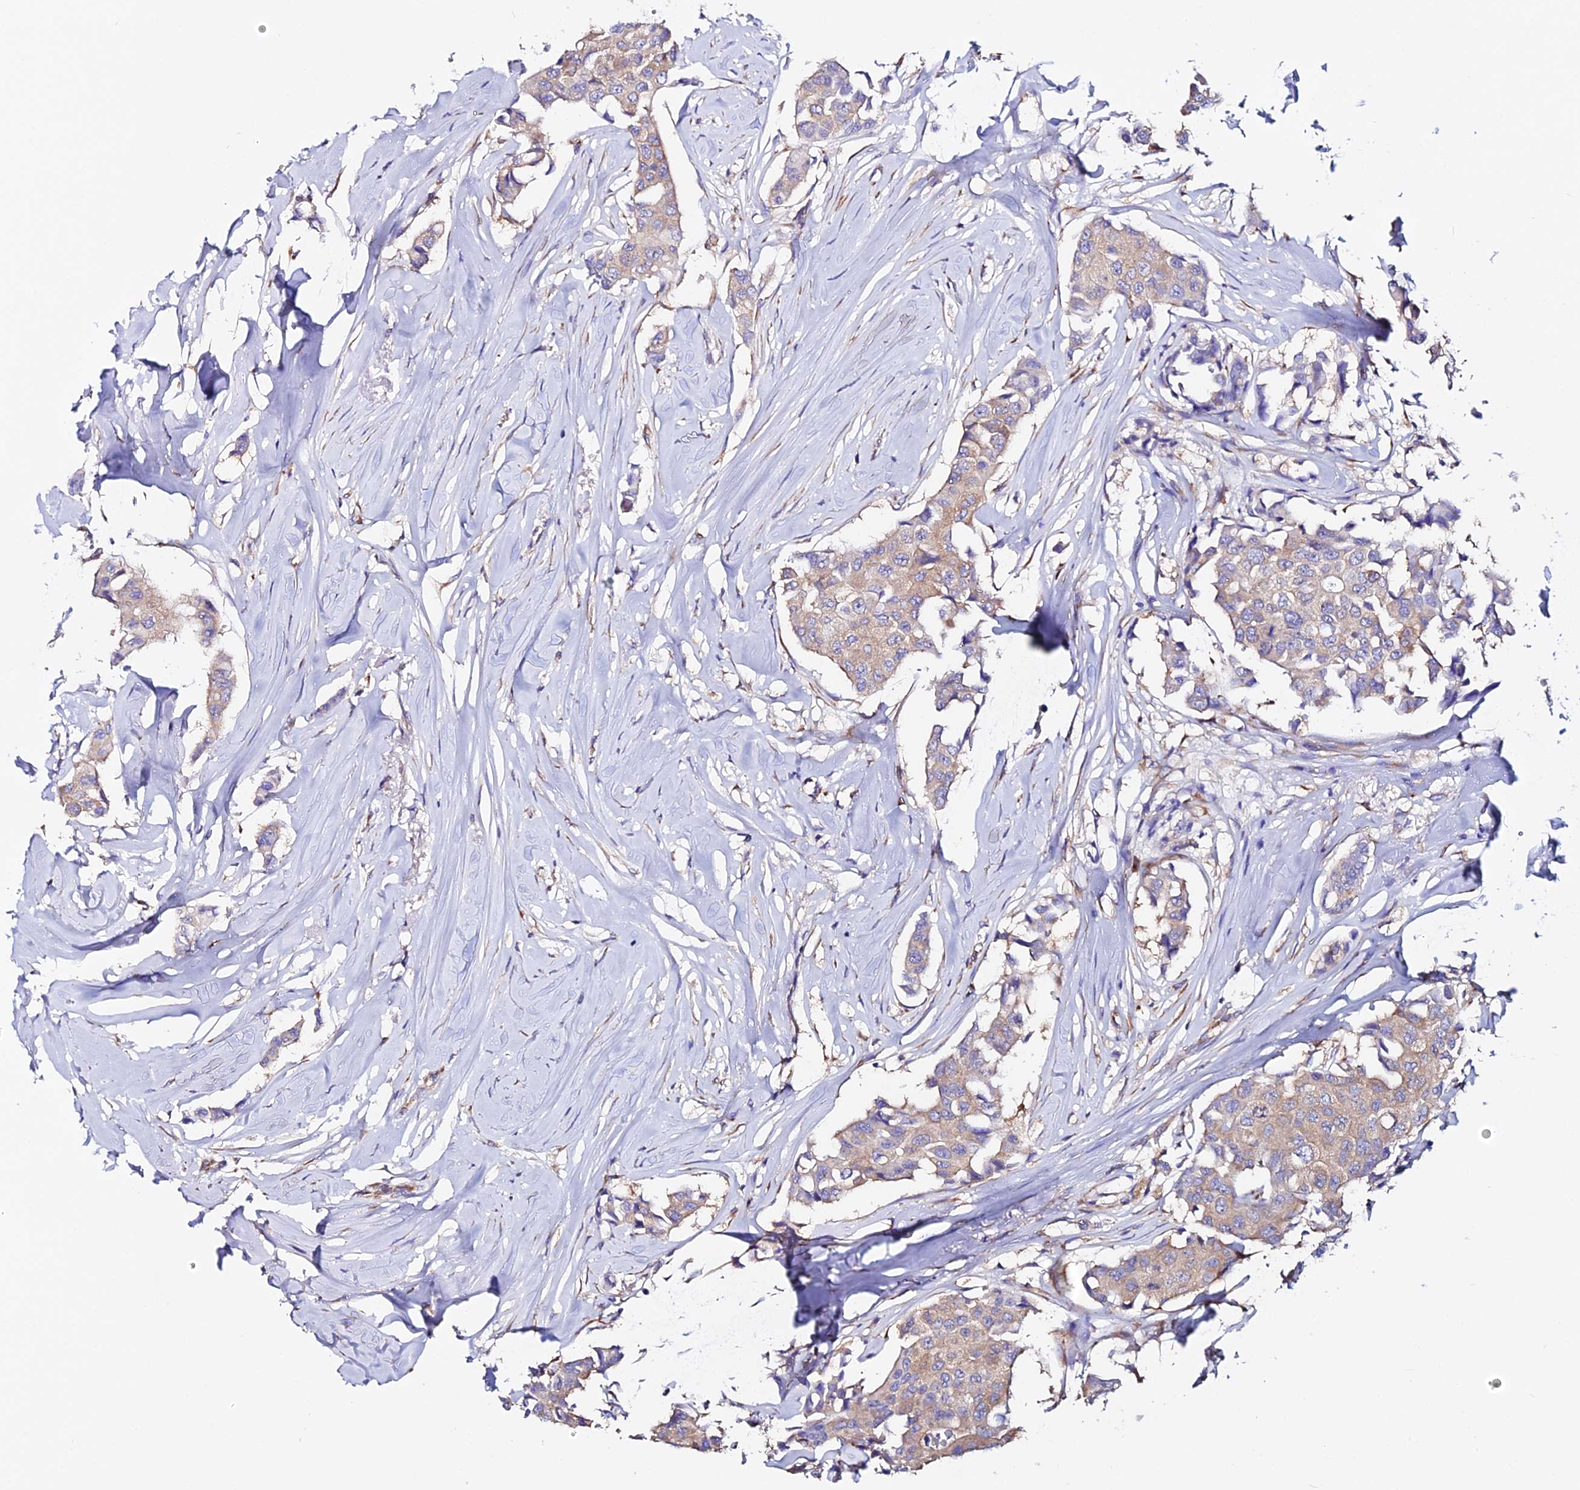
{"staining": {"intensity": "weak", "quantity": ">75%", "location": "cytoplasmic/membranous"}, "tissue": "breast cancer", "cell_type": "Tumor cells", "image_type": "cancer", "snomed": [{"axis": "morphology", "description": "Duct carcinoma"}, {"axis": "topography", "description": "Breast"}], "caption": "DAB (3,3'-diaminobenzidine) immunohistochemical staining of infiltrating ductal carcinoma (breast) shows weak cytoplasmic/membranous protein positivity in approximately >75% of tumor cells.", "gene": "EEF1G", "patient": {"sex": "female", "age": 80}}